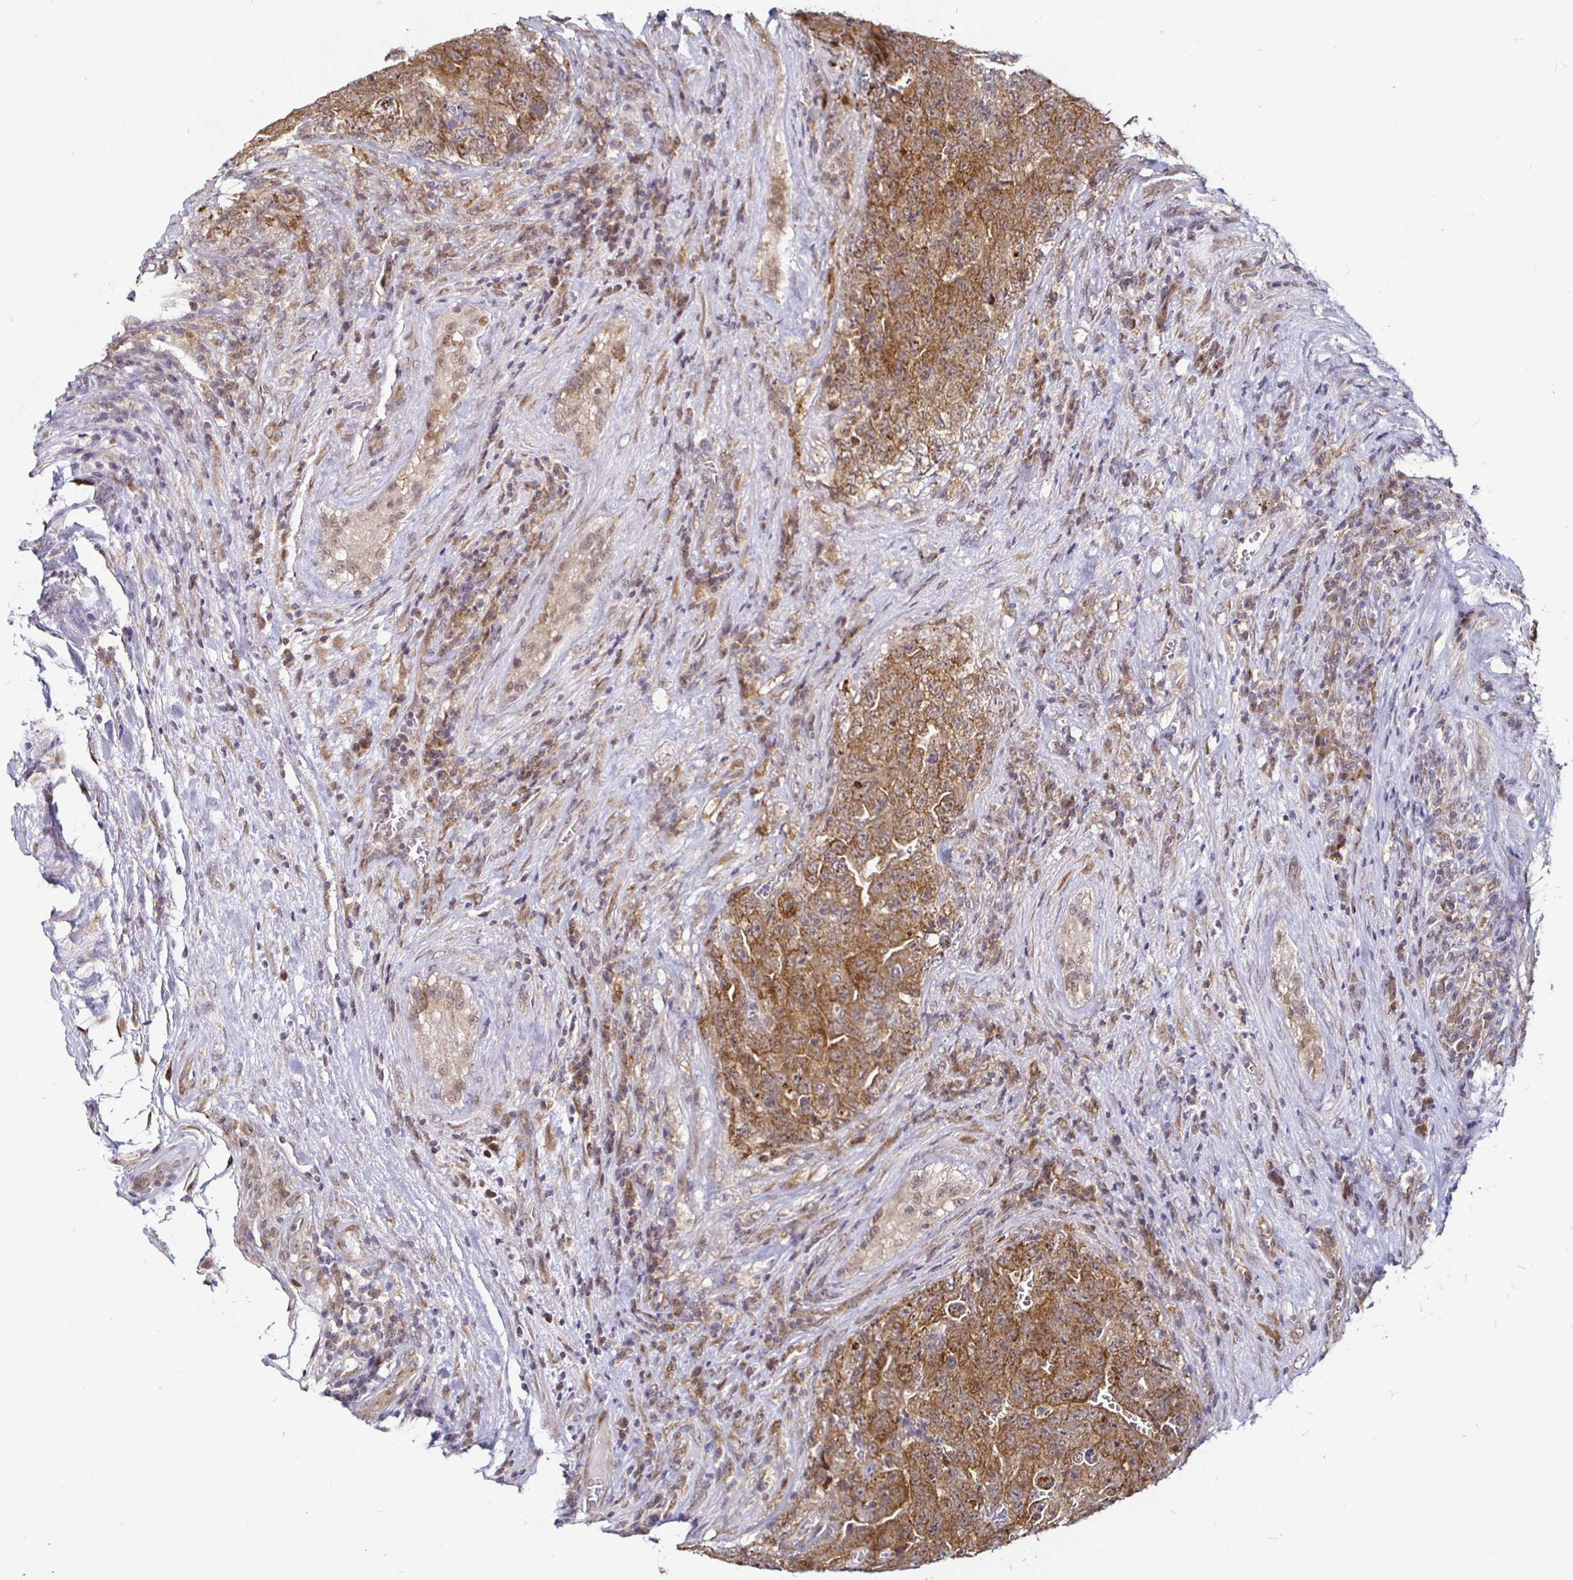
{"staining": {"intensity": "moderate", "quantity": ">75%", "location": "cytoplasmic/membranous"}, "tissue": "testis cancer", "cell_type": "Tumor cells", "image_type": "cancer", "snomed": [{"axis": "morphology", "description": "Carcinoma, Embryonal, NOS"}, {"axis": "topography", "description": "Testis"}], "caption": "Testis cancer was stained to show a protein in brown. There is medium levels of moderate cytoplasmic/membranous staining in approximately >75% of tumor cells.", "gene": "ATG3", "patient": {"sex": "male", "age": 28}}